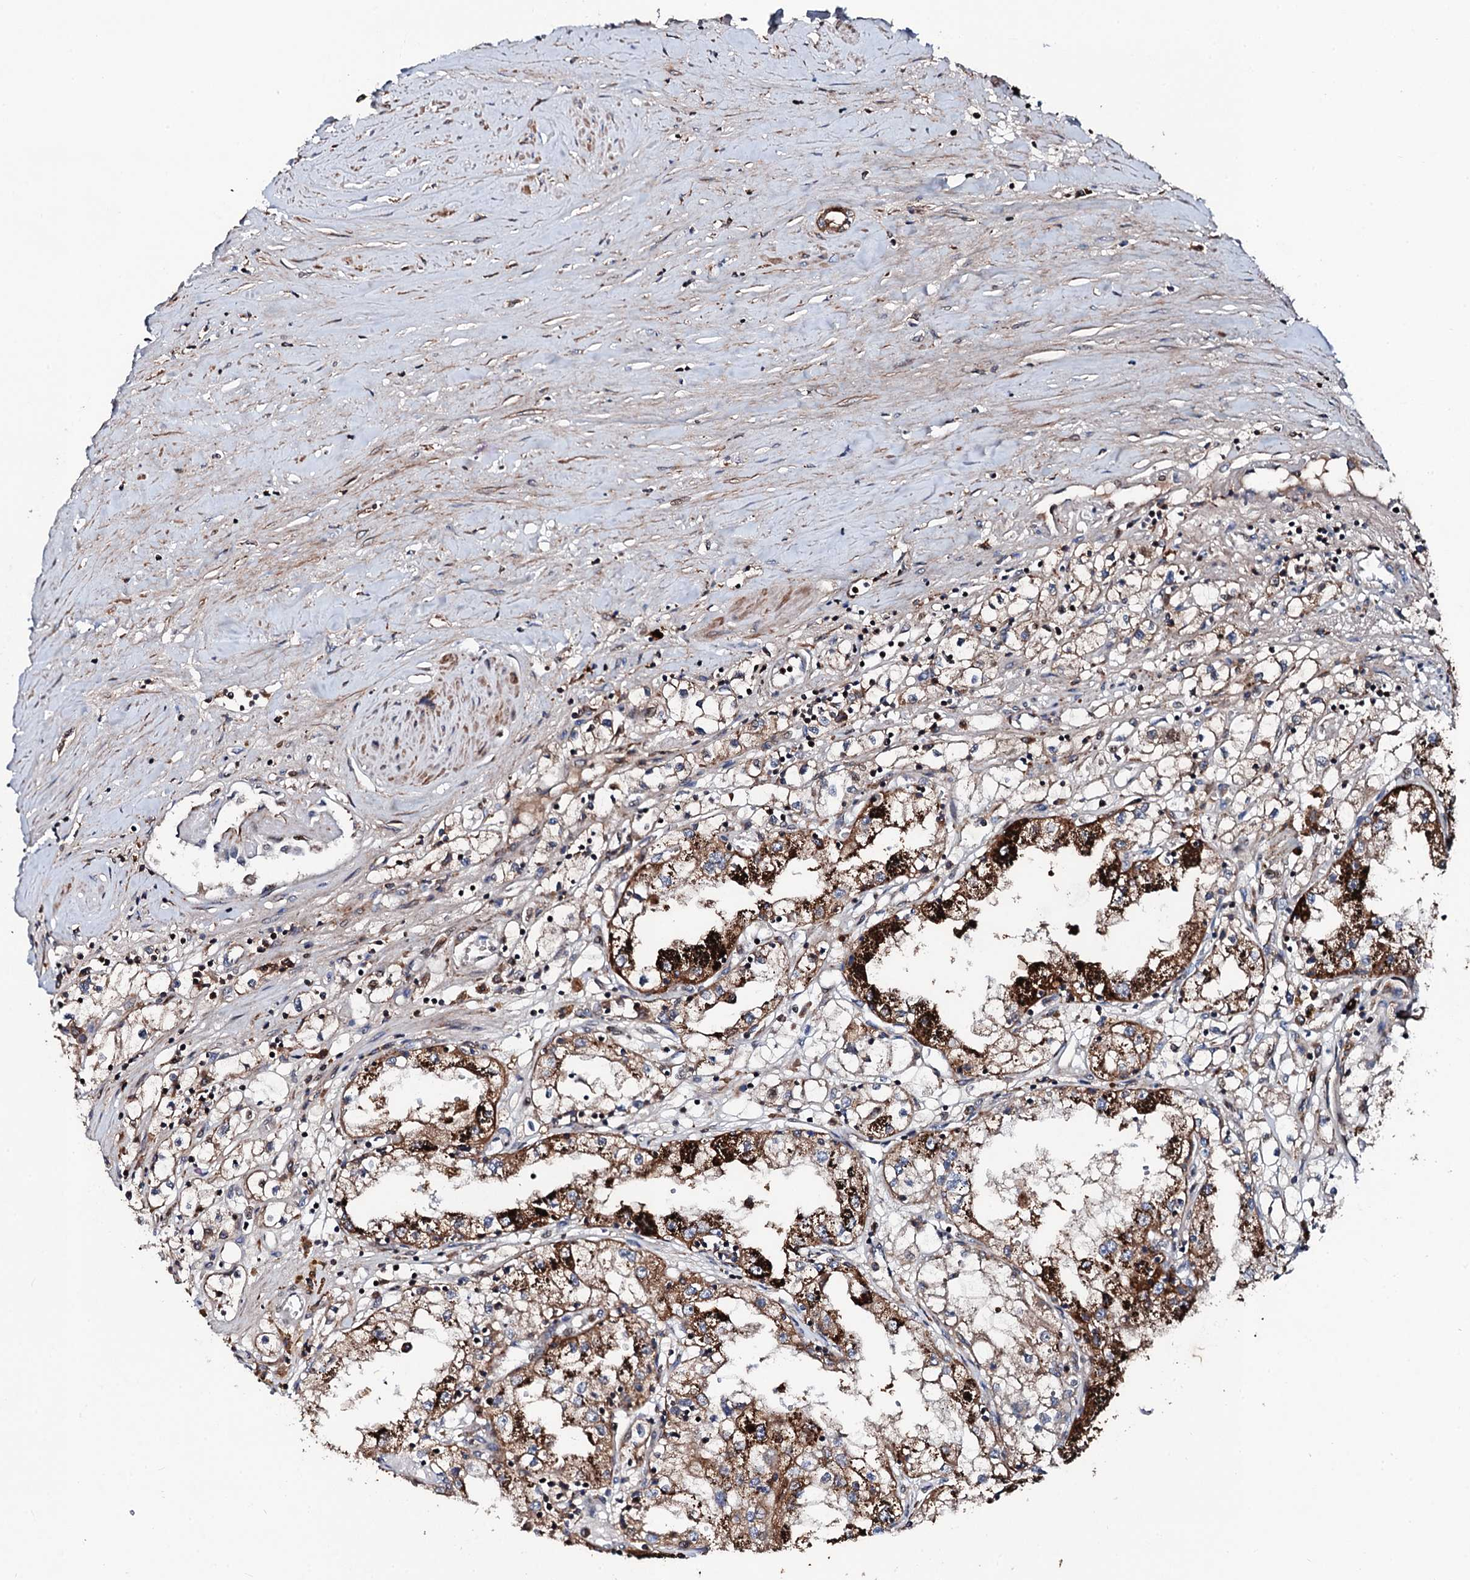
{"staining": {"intensity": "strong", "quantity": "25%-75%", "location": "cytoplasmic/membranous"}, "tissue": "renal cancer", "cell_type": "Tumor cells", "image_type": "cancer", "snomed": [{"axis": "morphology", "description": "Adenocarcinoma, NOS"}, {"axis": "topography", "description": "Kidney"}], "caption": "Immunohistochemistry (IHC) histopathology image of neoplastic tissue: human renal cancer (adenocarcinoma) stained using IHC exhibits high levels of strong protein expression localized specifically in the cytoplasmic/membranous of tumor cells, appearing as a cytoplasmic/membranous brown color.", "gene": "KIF18A", "patient": {"sex": "male", "age": 56}}